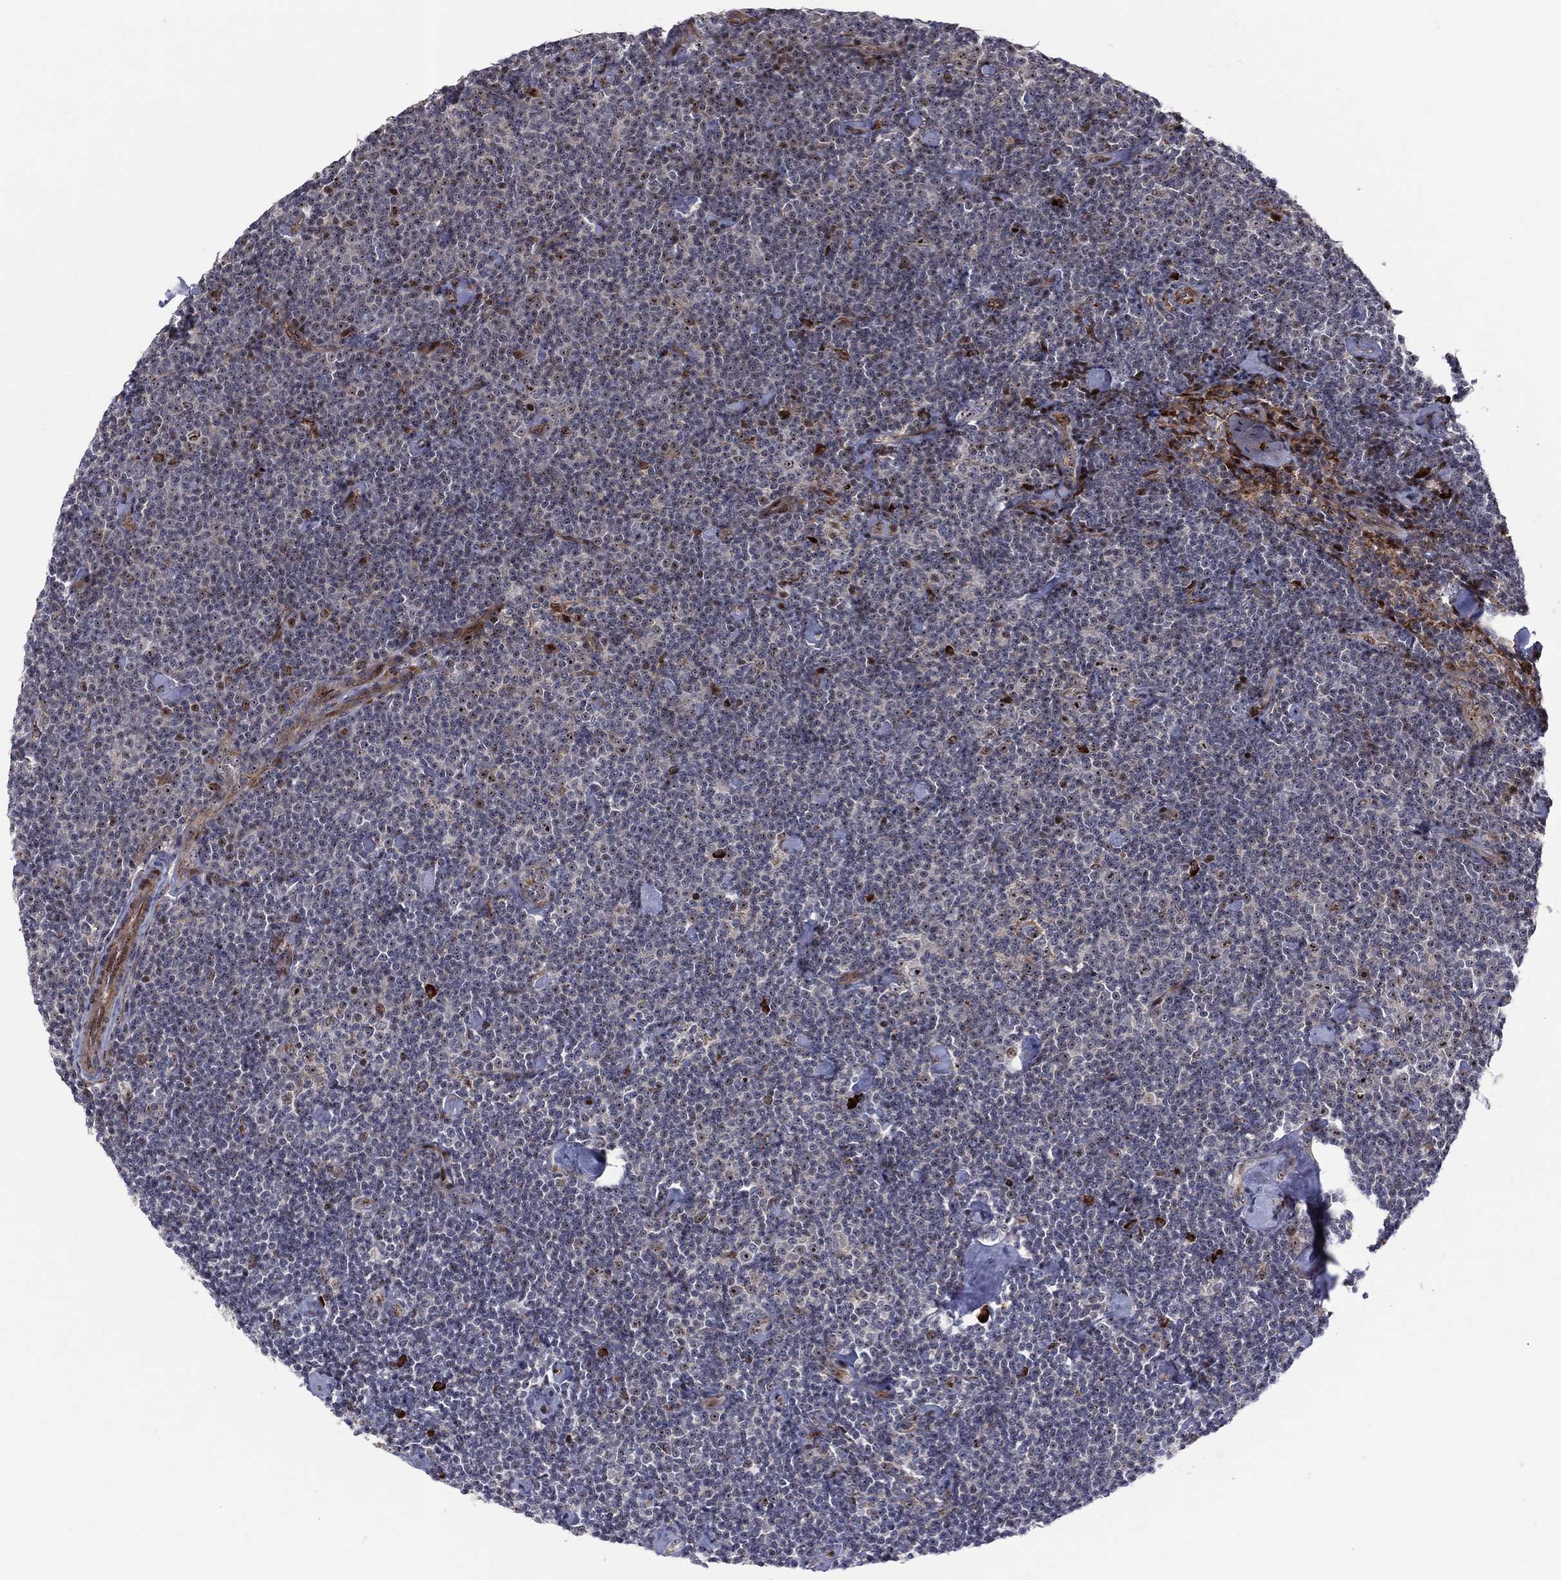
{"staining": {"intensity": "moderate", "quantity": "<25%", "location": "nuclear"}, "tissue": "lymphoma", "cell_type": "Tumor cells", "image_type": "cancer", "snomed": [{"axis": "morphology", "description": "Malignant lymphoma, non-Hodgkin's type, Low grade"}, {"axis": "topography", "description": "Lymph node"}], "caption": "Lymphoma stained with DAB IHC reveals low levels of moderate nuclear positivity in about <25% of tumor cells.", "gene": "VHL", "patient": {"sex": "male", "age": 81}}